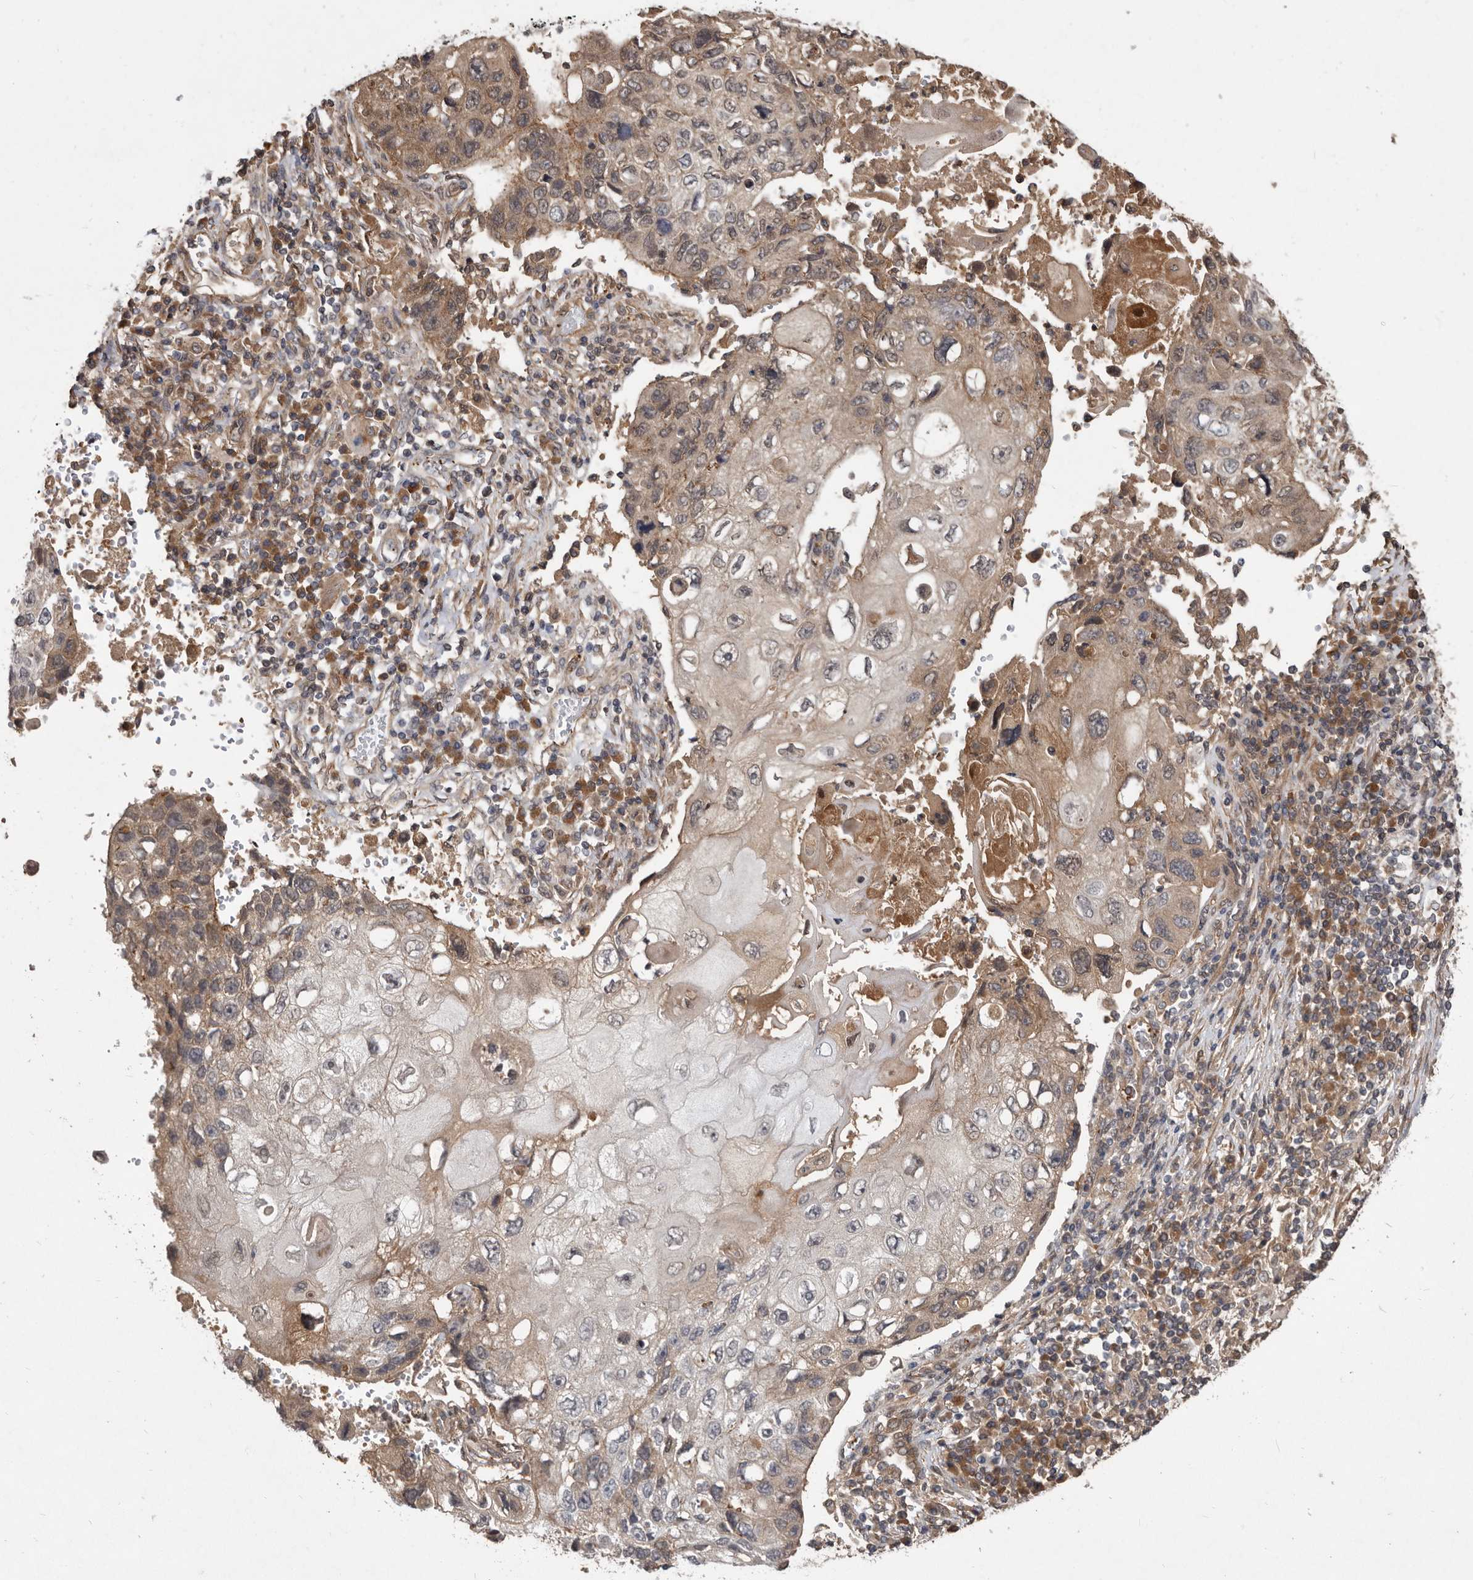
{"staining": {"intensity": "weak", "quantity": ">75%", "location": "cytoplasmic/membranous,nuclear"}, "tissue": "lung cancer", "cell_type": "Tumor cells", "image_type": "cancer", "snomed": [{"axis": "morphology", "description": "Squamous cell carcinoma, NOS"}, {"axis": "topography", "description": "Lung"}], "caption": "Tumor cells reveal low levels of weak cytoplasmic/membranous and nuclear positivity in approximately >75% of cells in human lung cancer.", "gene": "DNAJC28", "patient": {"sex": "male", "age": 61}}